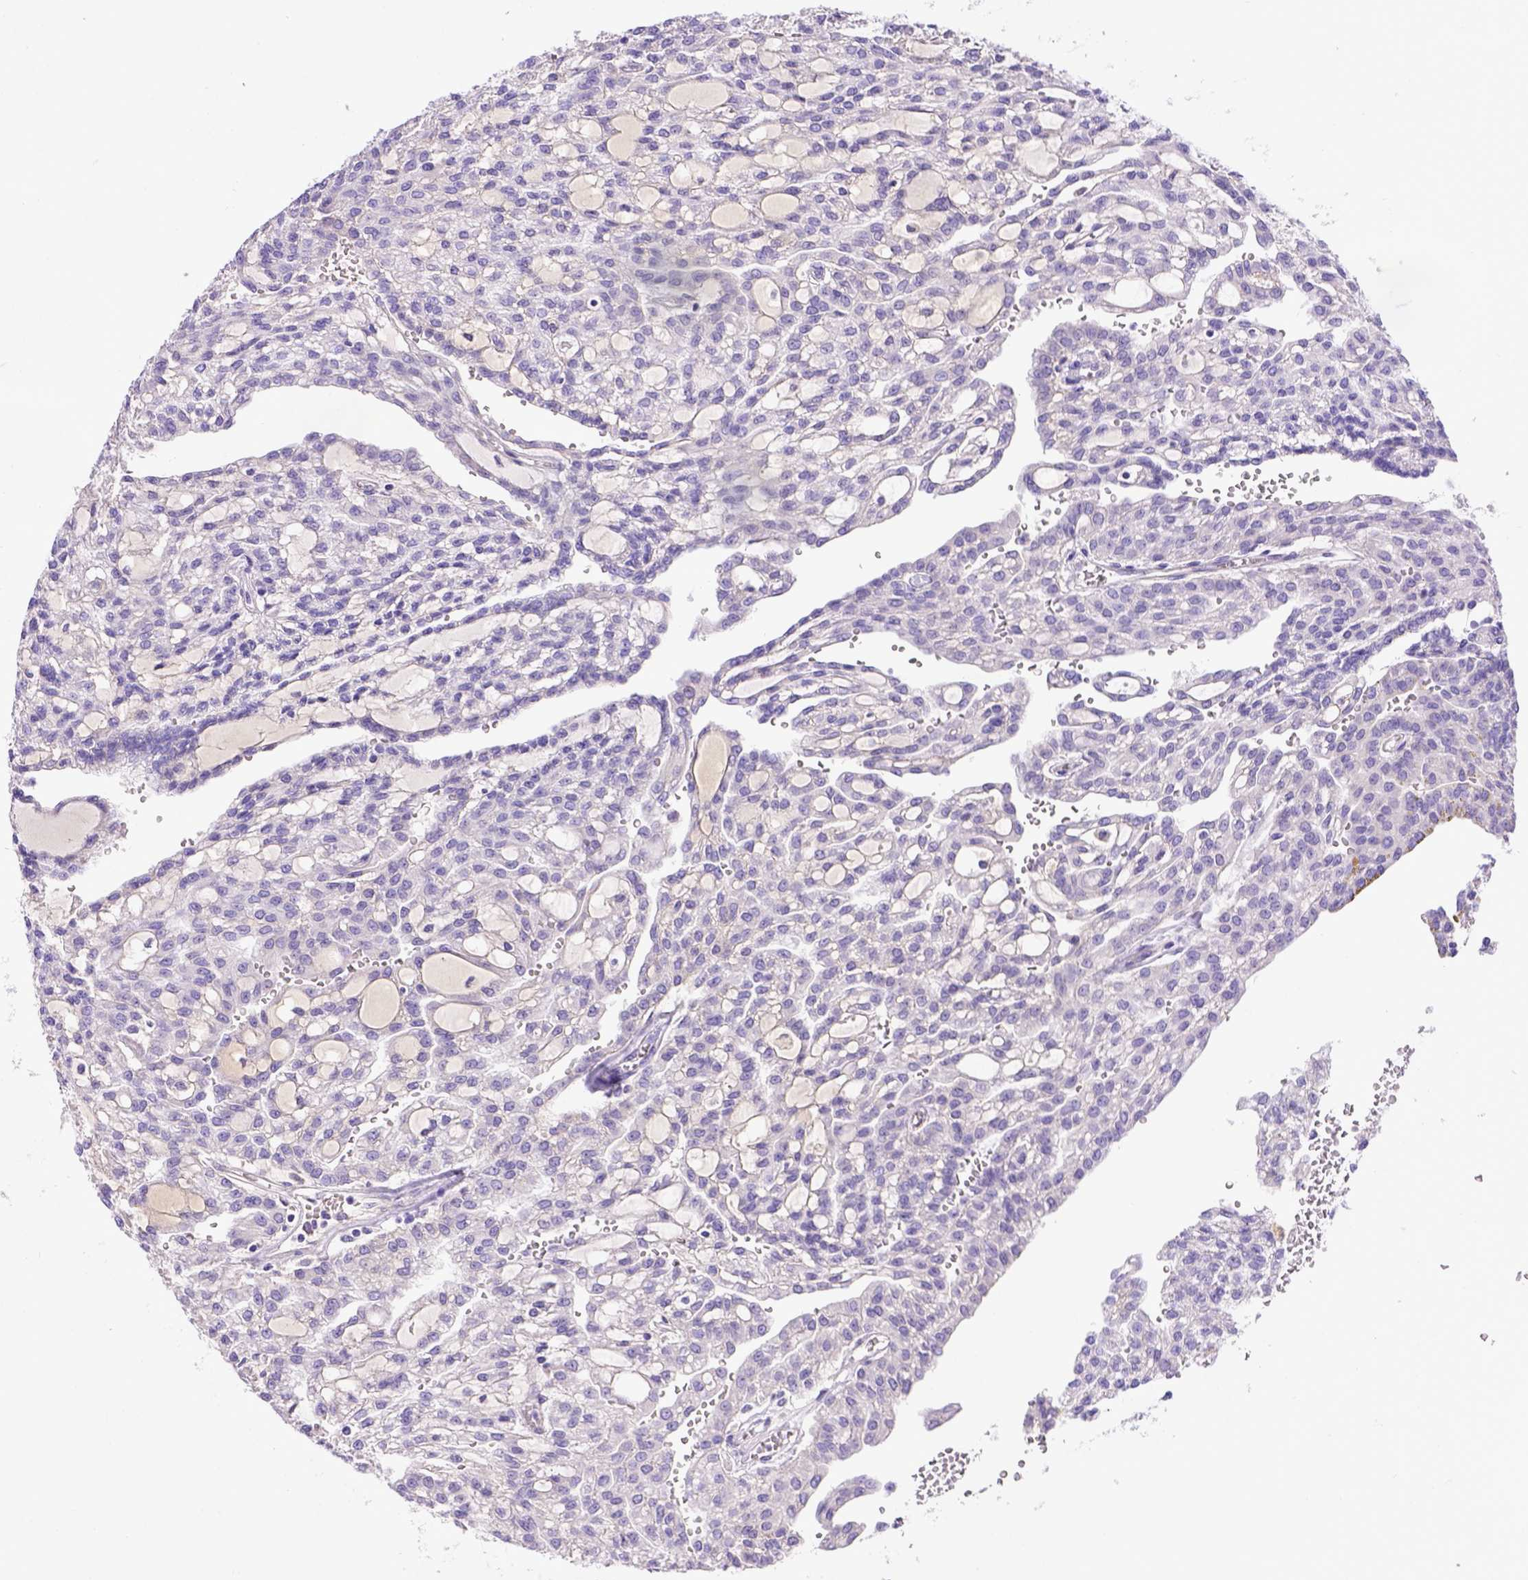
{"staining": {"intensity": "negative", "quantity": "none", "location": "none"}, "tissue": "renal cancer", "cell_type": "Tumor cells", "image_type": "cancer", "snomed": [{"axis": "morphology", "description": "Adenocarcinoma, NOS"}, {"axis": "topography", "description": "Kidney"}], "caption": "The immunohistochemistry photomicrograph has no significant staining in tumor cells of renal cancer tissue.", "gene": "BTN1A1", "patient": {"sex": "male", "age": 63}}